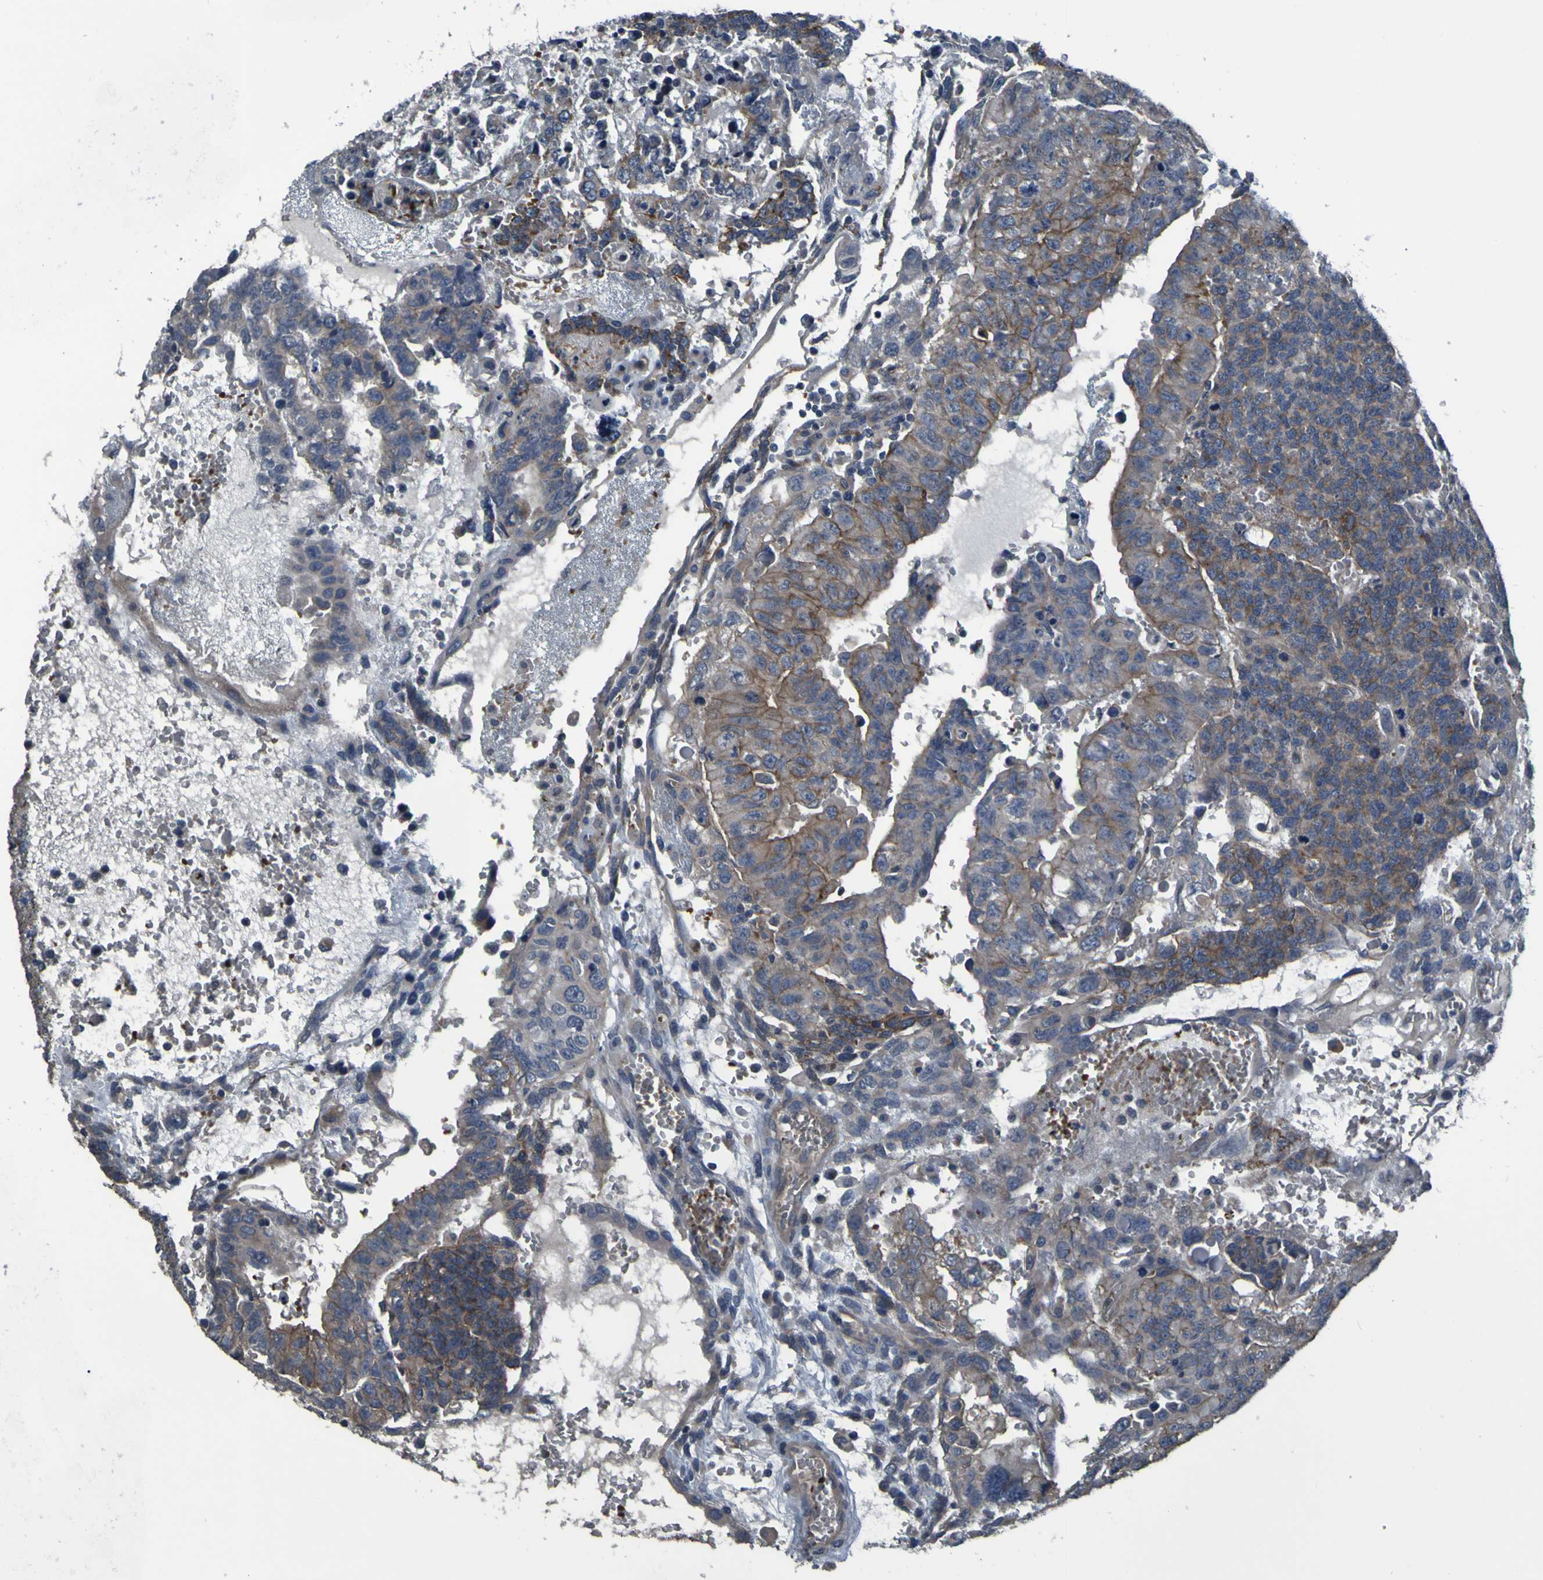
{"staining": {"intensity": "moderate", "quantity": "25%-75%", "location": "cytoplasmic/membranous"}, "tissue": "testis cancer", "cell_type": "Tumor cells", "image_type": "cancer", "snomed": [{"axis": "morphology", "description": "Seminoma, NOS"}, {"axis": "morphology", "description": "Carcinoma, Embryonal, NOS"}, {"axis": "topography", "description": "Testis"}], "caption": "Tumor cells exhibit medium levels of moderate cytoplasmic/membranous positivity in approximately 25%-75% of cells in seminoma (testis).", "gene": "GRAMD1A", "patient": {"sex": "male", "age": 52}}